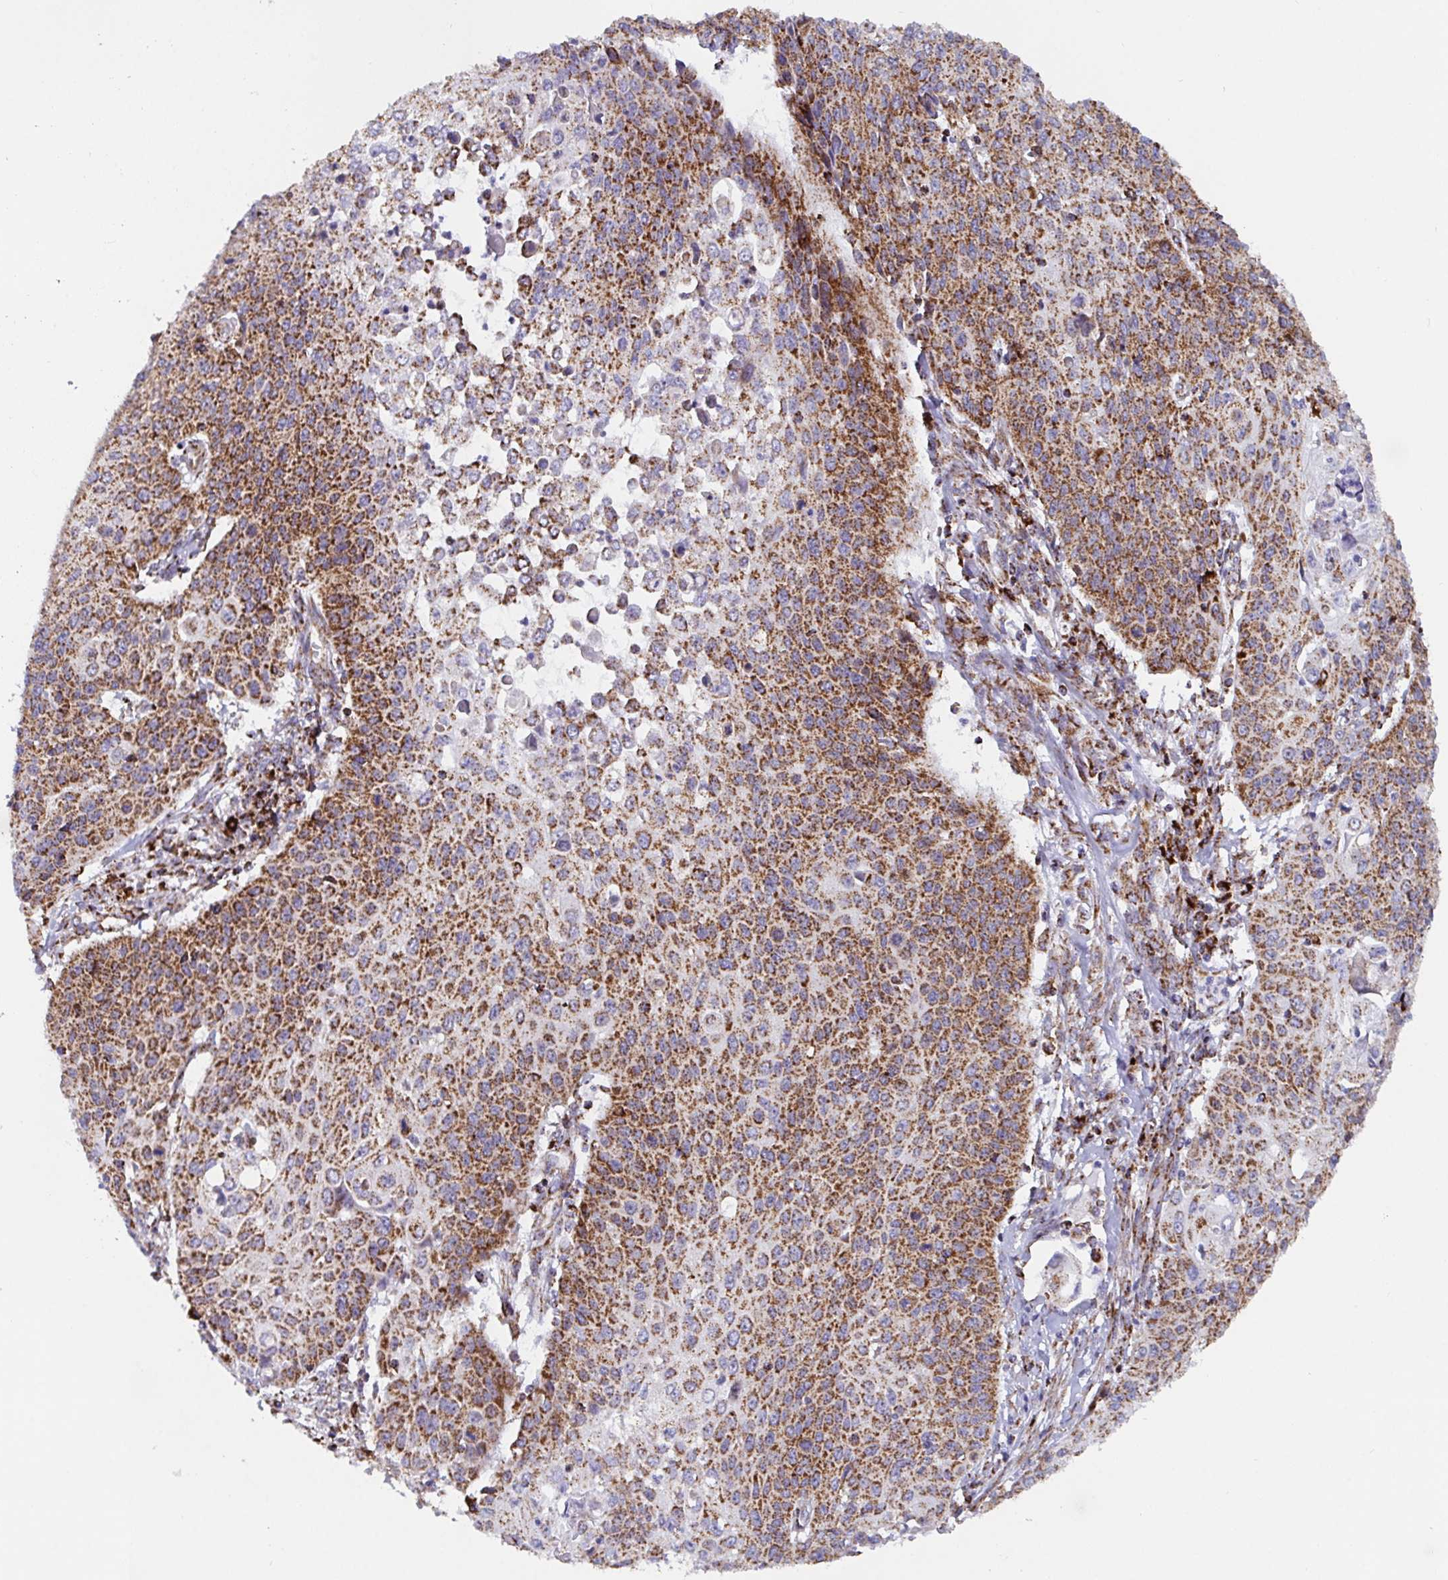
{"staining": {"intensity": "moderate", "quantity": ">75%", "location": "cytoplasmic/membranous"}, "tissue": "cervical cancer", "cell_type": "Tumor cells", "image_type": "cancer", "snomed": [{"axis": "morphology", "description": "Squamous cell carcinoma, NOS"}, {"axis": "topography", "description": "Cervix"}], "caption": "An image of cervical cancer stained for a protein reveals moderate cytoplasmic/membranous brown staining in tumor cells.", "gene": "ATP5MJ", "patient": {"sex": "female", "age": 65}}